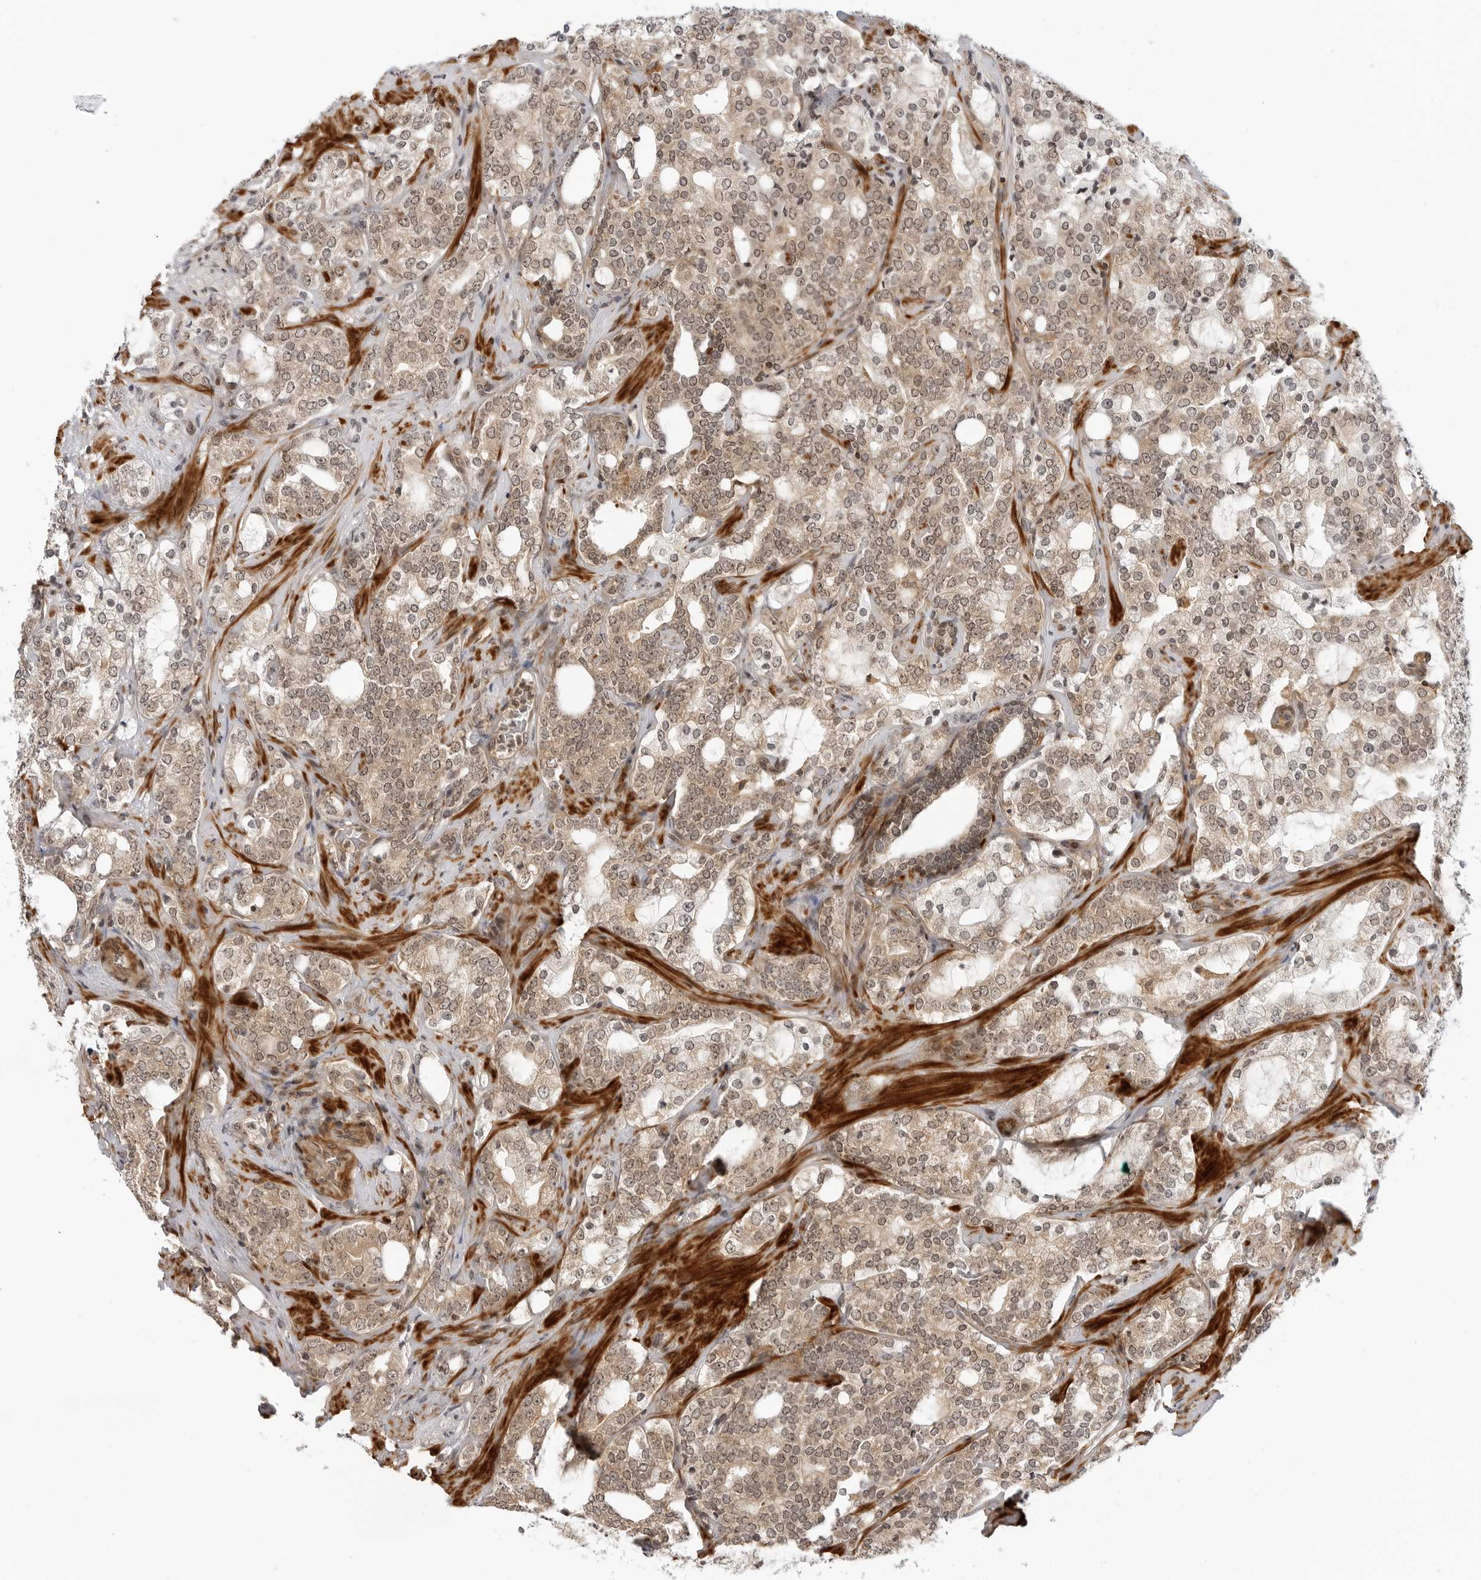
{"staining": {"intensity": "weak", "quantity": ">75%", "location": "cytoplasmic/membranous,nuclear"}, "tissue": "prostate cancer", "cell_type": "Tumor cells", "image_type": "cancer", "snomed": [{"axis": "morphology", "description": "Adenocarcinoma, High grade"}, {"axis": "topography", "description": "Prostate"}], "caption": "Protein expression analysis of high-grade adenocarcinoma (prostate) exhibits weak cytoplasmic/membranous and nuclear expression in approximately >75% of tumor cells.", "gene": "MAP2K5", "patient": {"sex": "male", "age": 64}}